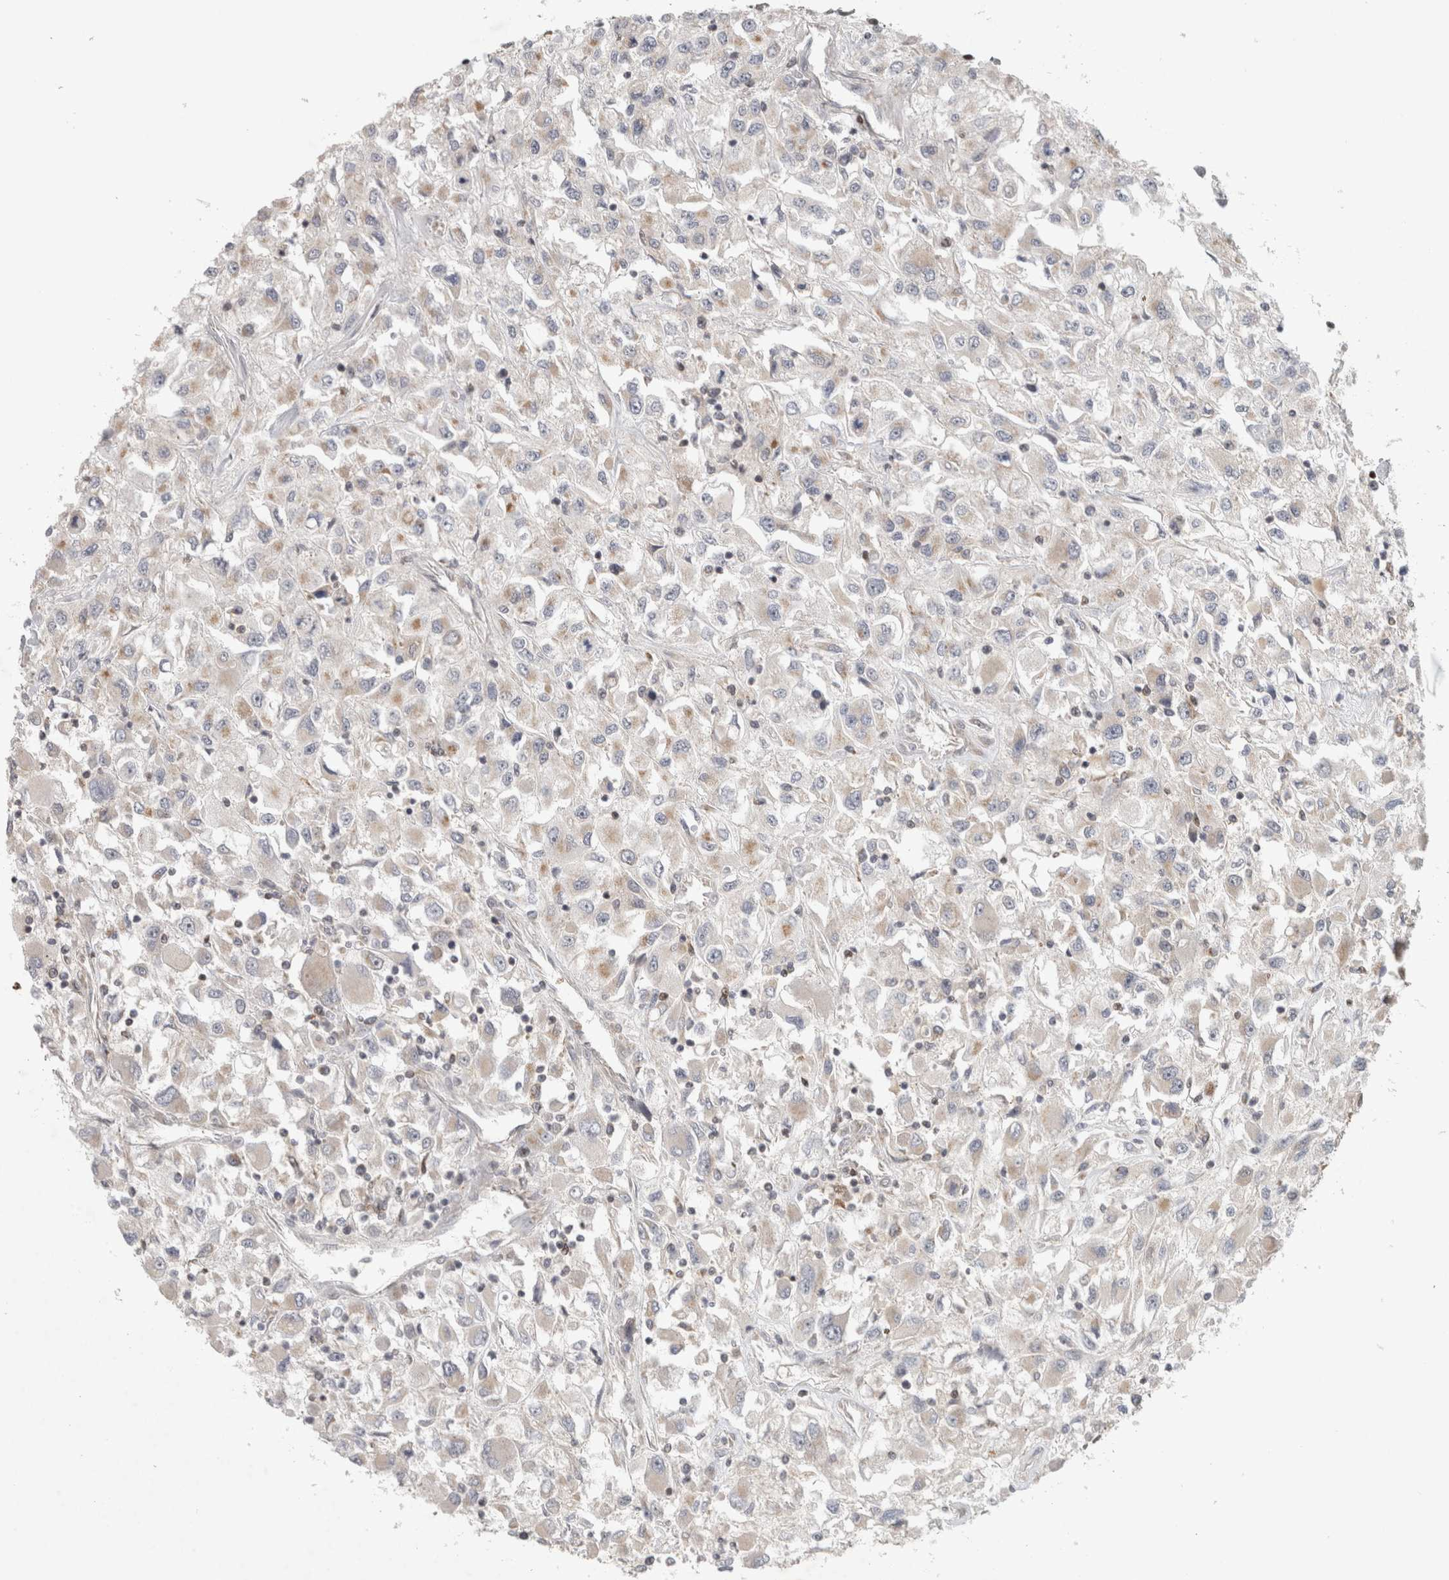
{"staining": {"intensity": "weak", "quantity": "25%-75%", "location": "cytoplasmic/membranous"}, "tissue": "renal cancer", "cell_type": "Tumor cells", "image_type": "cancer", "snomed": [{"axis": "morphology", "description": "Adenocarcinoma, NOS"}, {"axis": "topography", "description": "Kidney"}], "caption": "A brown stain highlights weak cytoplasmic/membranous expression of a protein in adenocarcinoma (renal) tumor cells.", "gene": "KDM8", "patient": {"sex": "female", "age": 52}}